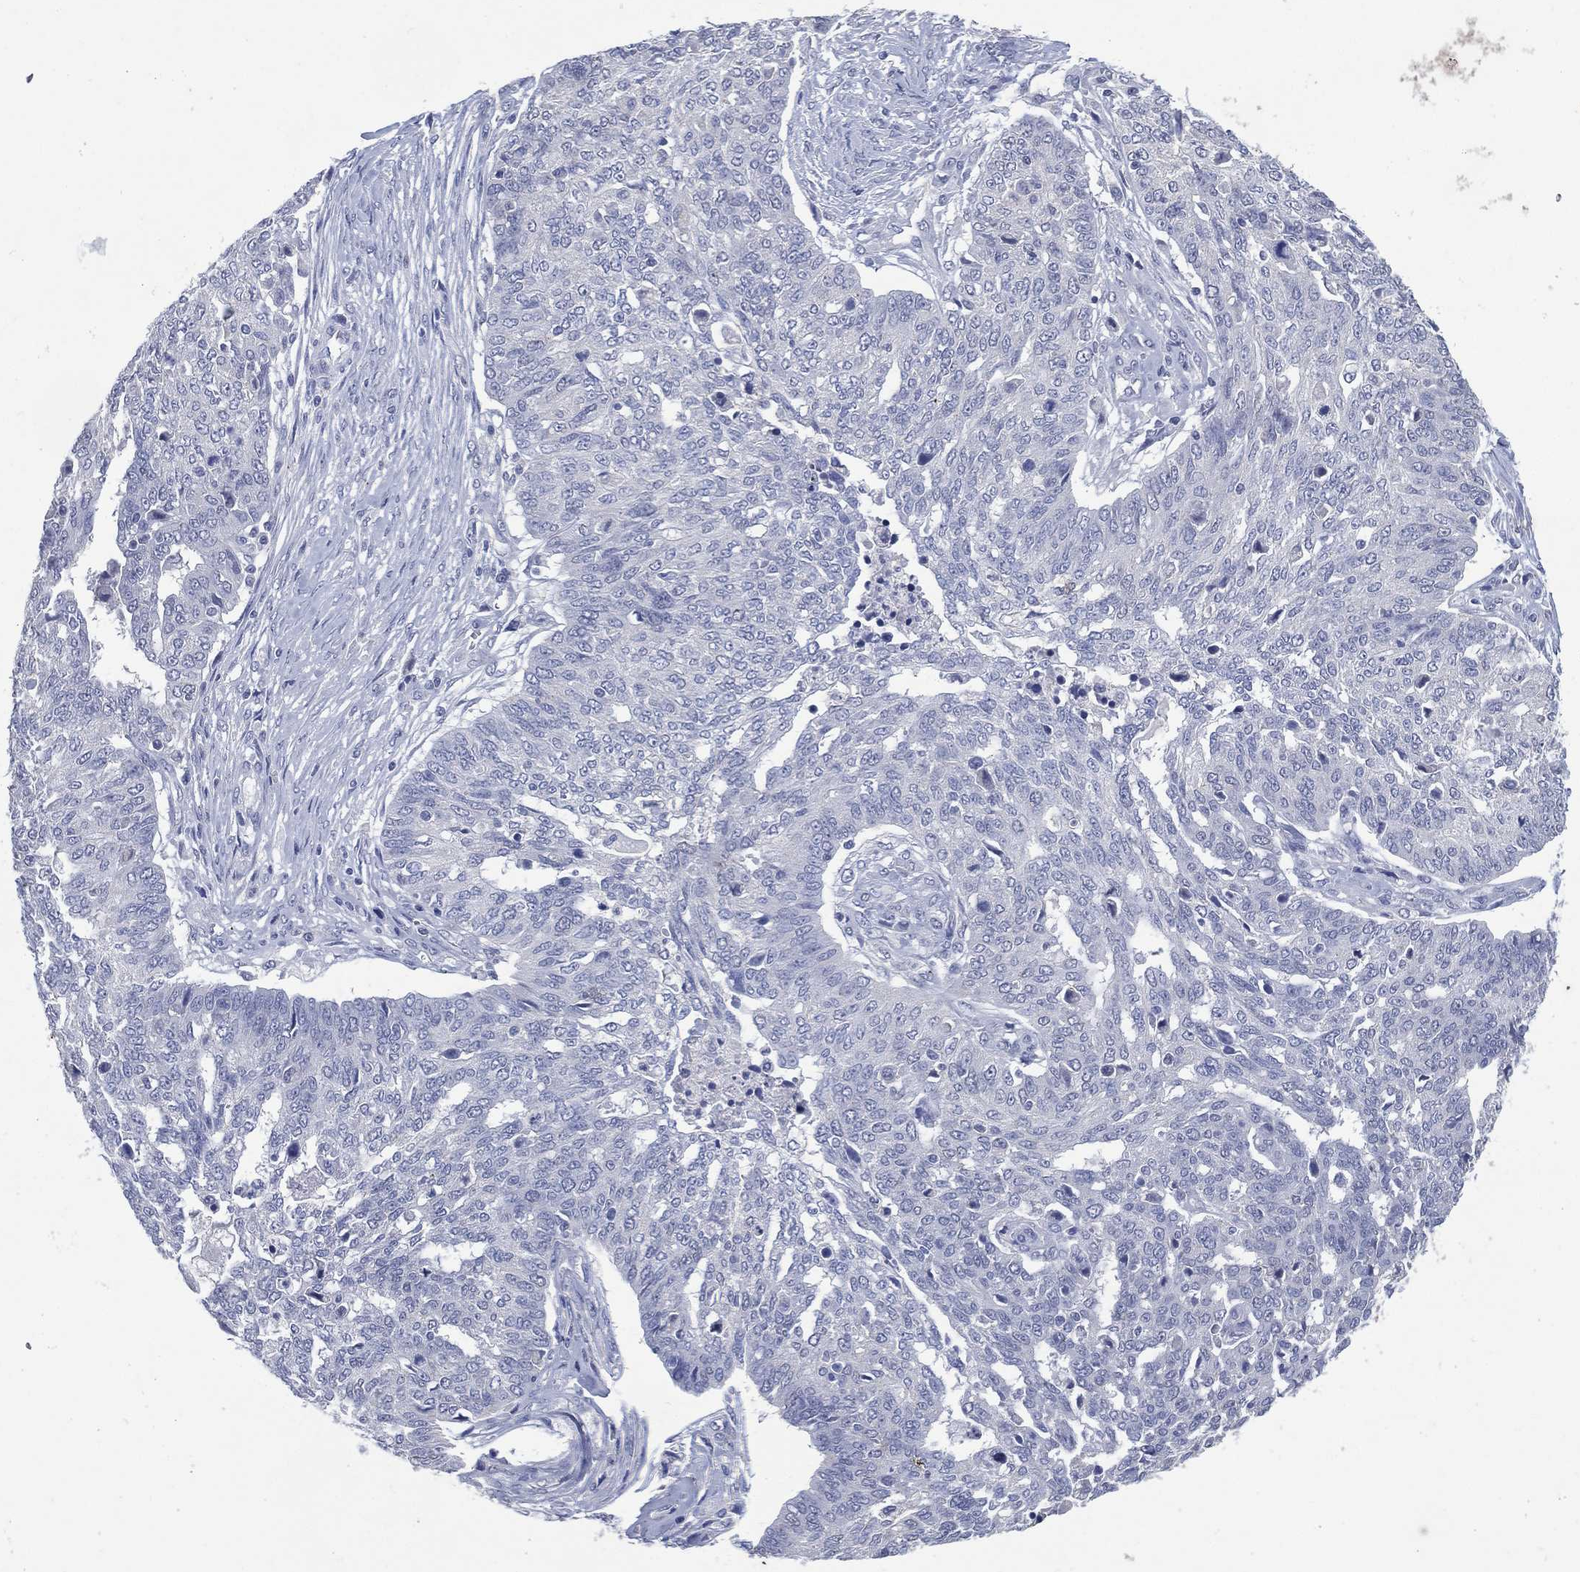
{"staining": {"intensity": "negative", "quantity": "none", "location": "none"}, "tissue": "ovarian cancer", "cell_type": "Tumor cells", "image_type": "cancer", "snomed": [{"axis": "morphology", "description": "Cystadenocarcinoma, serous, NOS"}, {"axis": "topography", "description": "Ovary"}], "caption": "High power microscopy image of an immunohistochemistry photomicrograph of ovarian cancer (serous cystadenocarcinoma), revealing no significant expression in tumor cells. The staining was performed using DAB (3,3'-diaminobenzidine) to visualize the protein expression in brown, while the nuclei were stained in blue with hematoxylin (Magnification: 20x).", "gene": "FSCN2", "patient": {"sex": "female", "age": 67}}